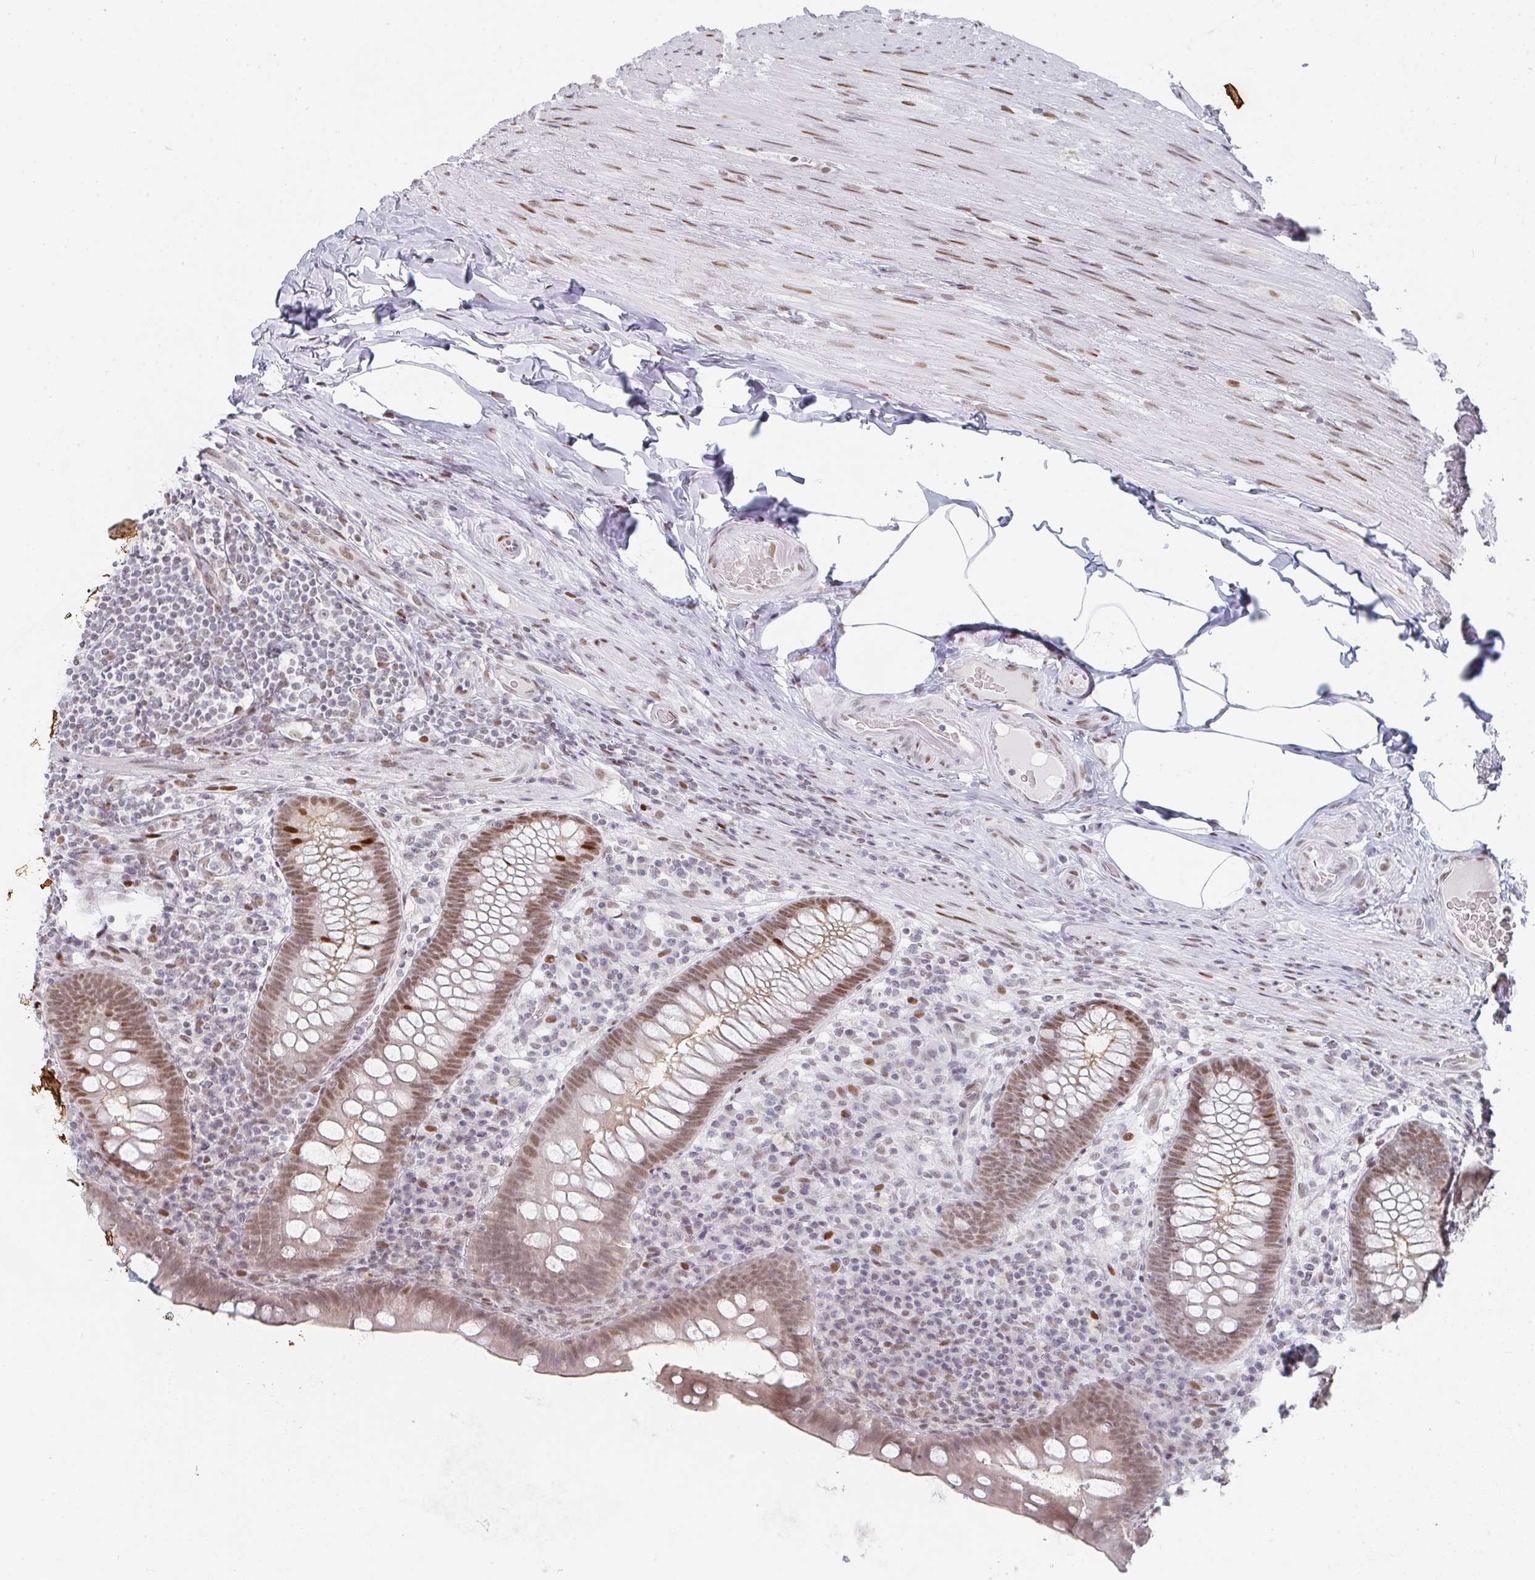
{"staining": {"intensity": "moderate", "quantity": "25%-75%", "location": "nuclear"}, "tissue": "appendix", "cell_type": "Glandular cells", "image_type": "normal", "snomed": [{"axis": "morphology", "description": "Normal tissue, NOS"}, {"axis": "topography", "description": "Appendix"}], "caption": "An immunohistochemistry histopathology image of normal tissue is shown. Protein staining in brown highlights moderate nuclear positivity in appendix within glandular cells.", "gene": "POU2AF2", "patient": {"sex": "male", "age": 71}}